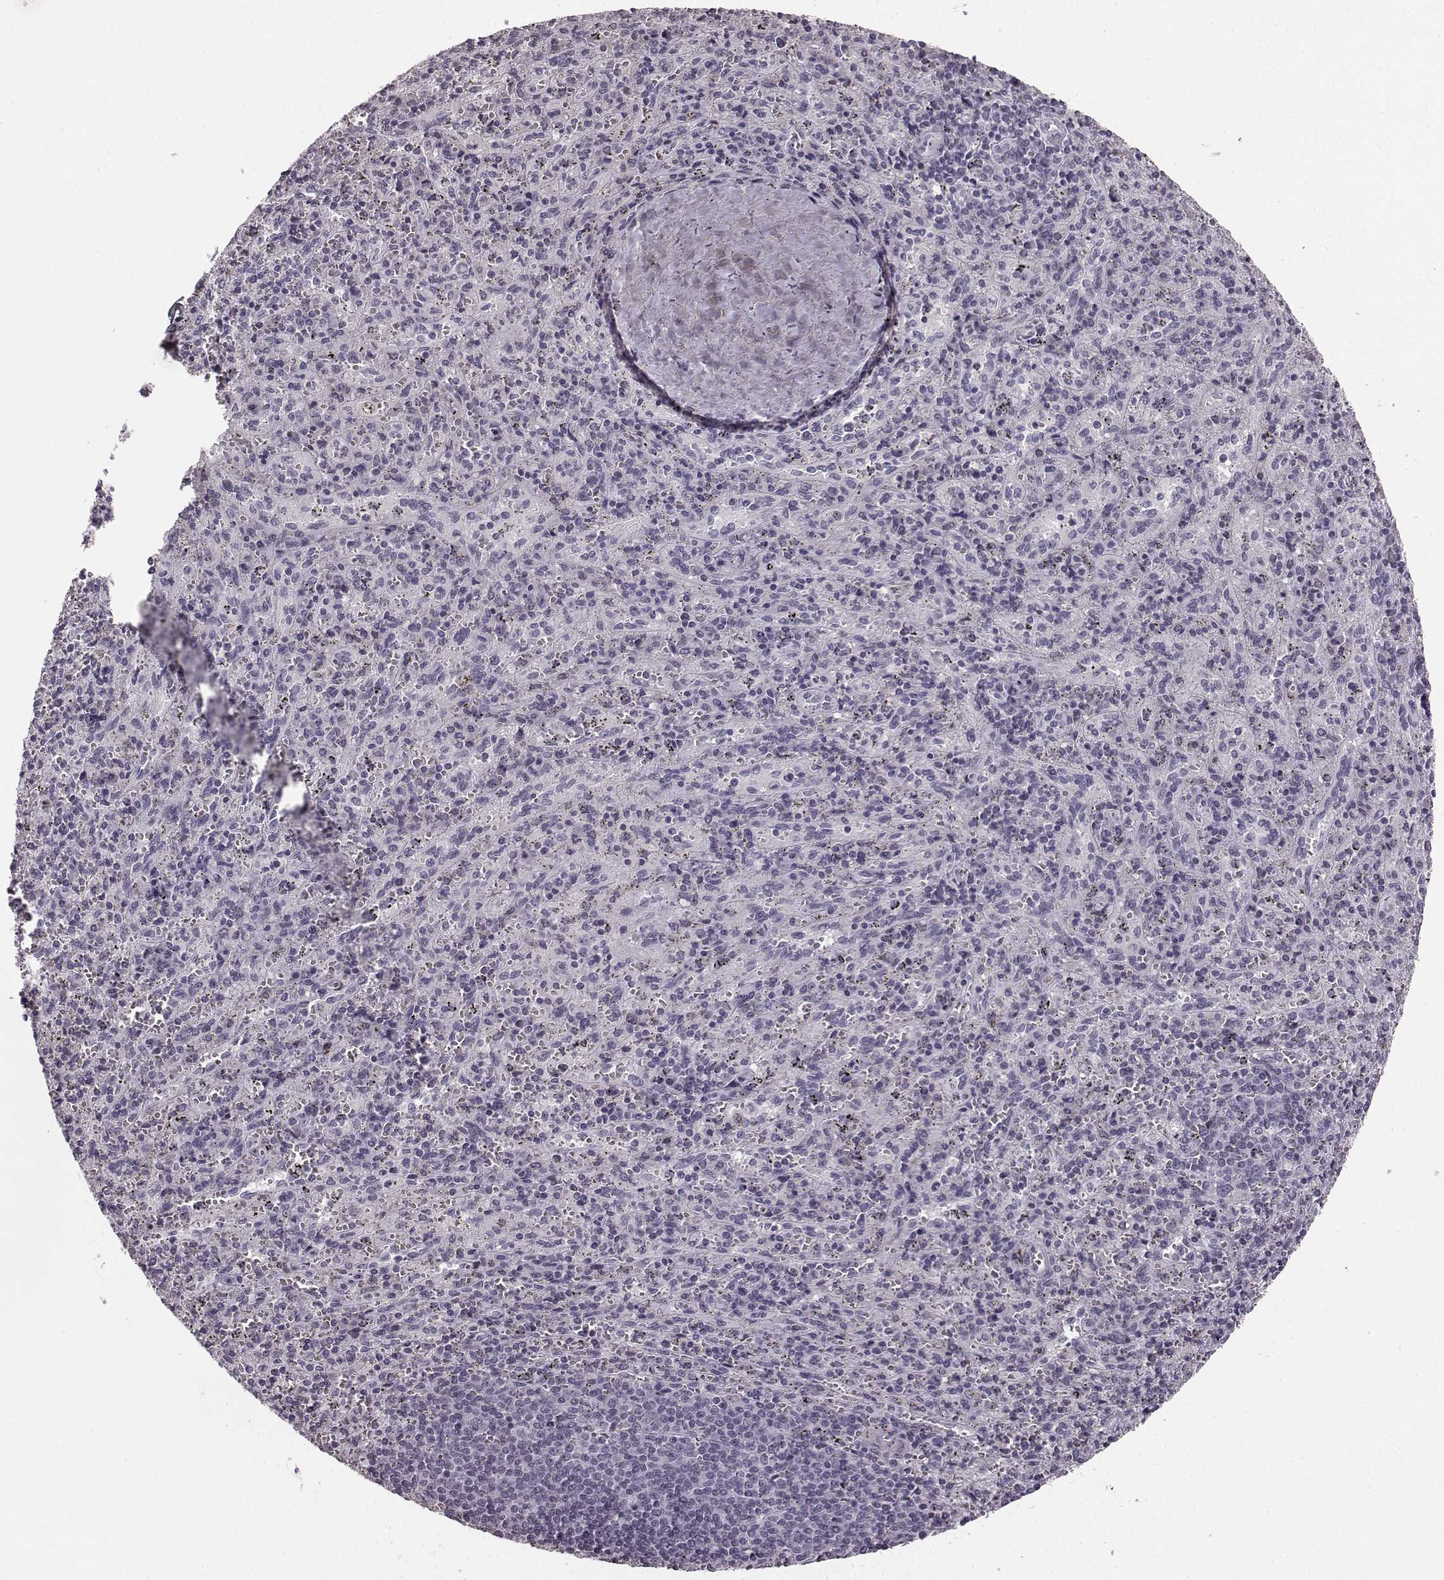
{"staining": {"intensity": "negative", "quantity": "none", "location": "none"}, "tissue": "spleen", "cell_type": "Cells in red pulp", "image_type": "normal", "snomed": [{"axis": "morphology", "description": "Normal tissue, NOS"}, {"axis": "topography", "description": "Spleen"}], "caption": "The image shows no significant positivity in cells in red pulp of spleen.", "gene": "TMPRSS15", "patient": {"sex": "male", "age": 57}}